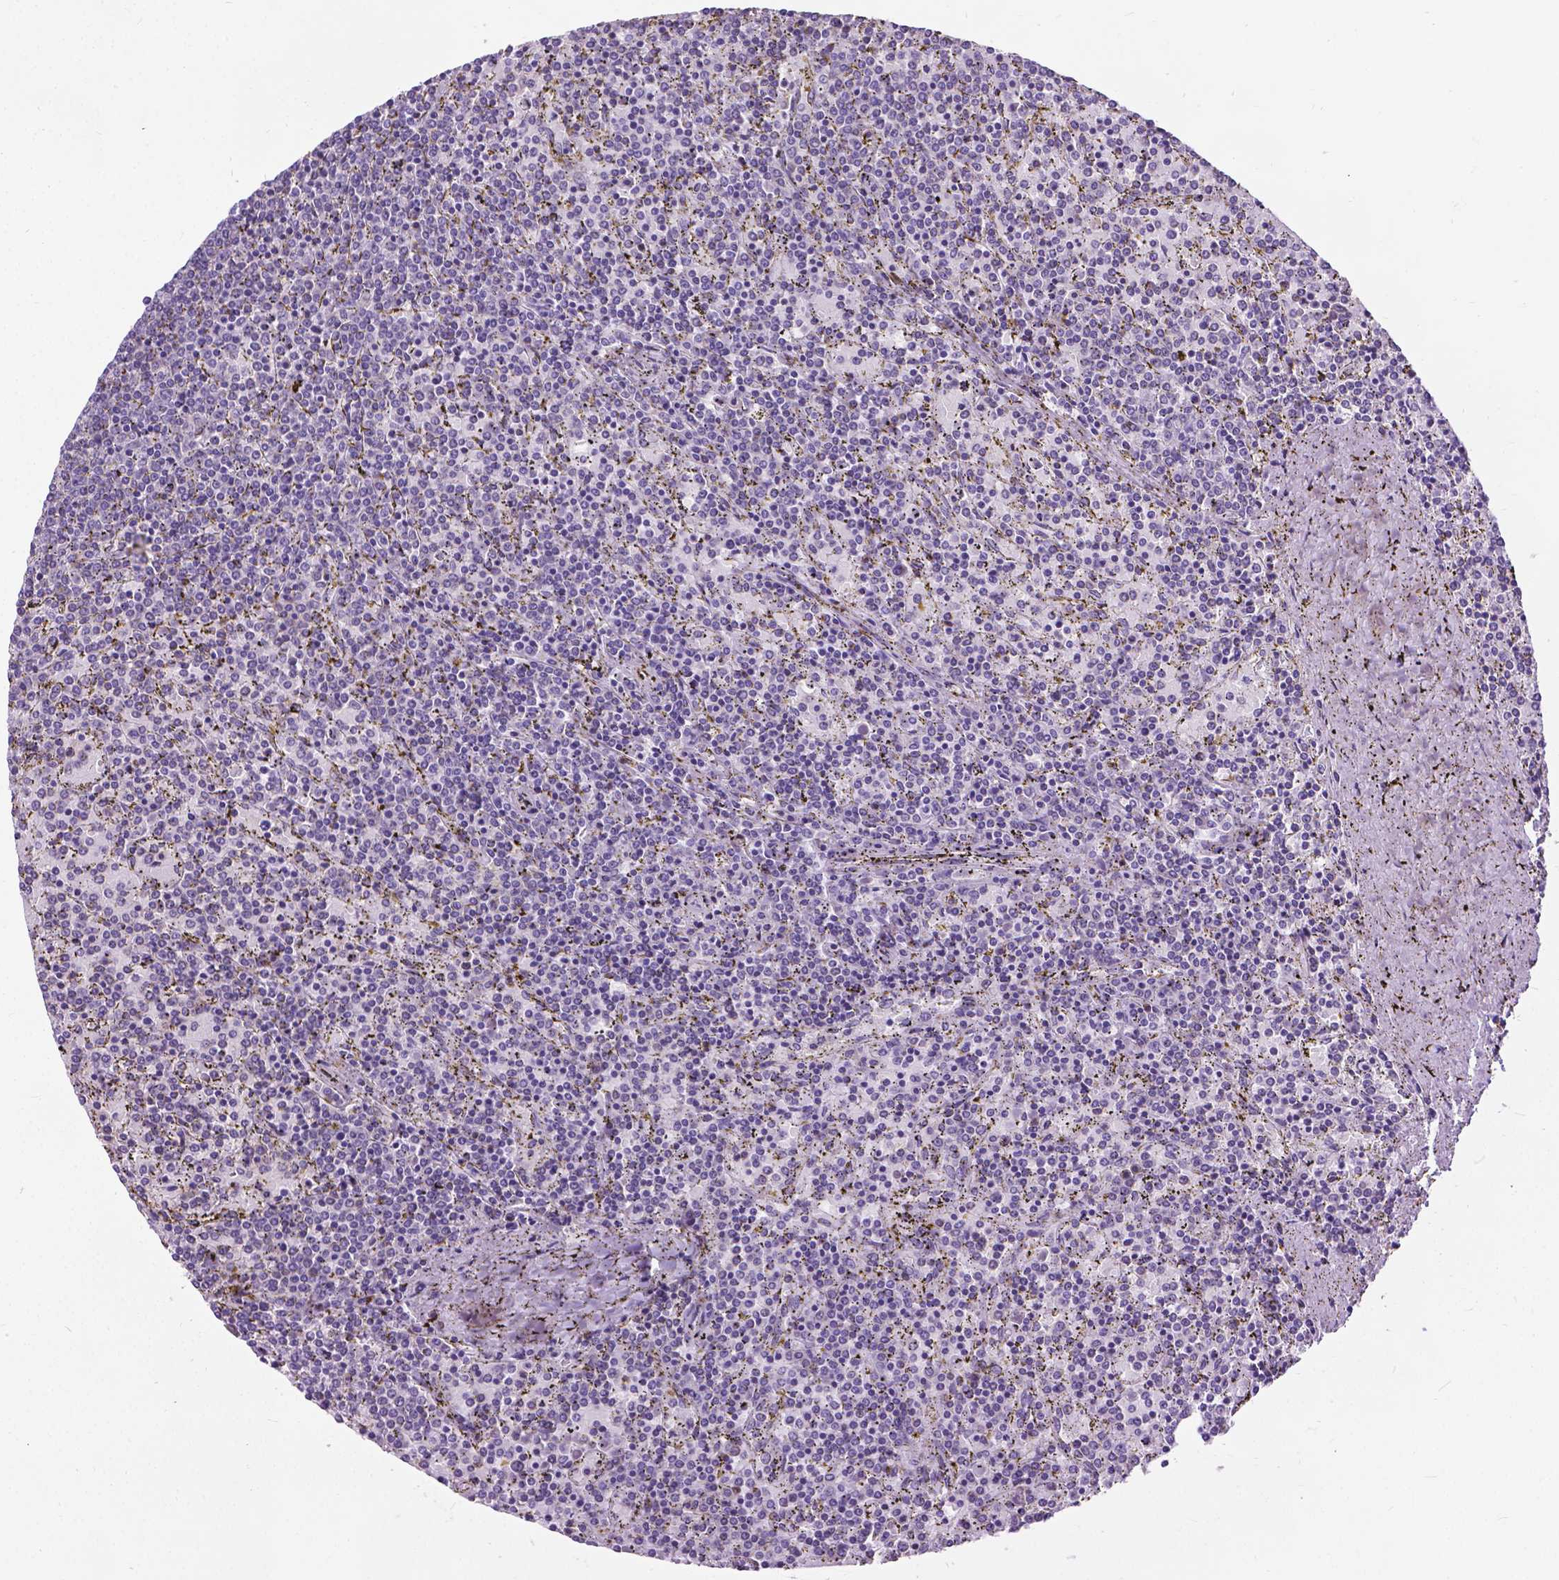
{"staining": {"intensity": "negative", "quantity": "none", "location": "none"}, "tissue": "lymphoma", "cell_type": "Tumor cells", "image_type": "cancer", "snomed": [{"axis": "morphology", "description": "Malignant lymphoma, non-Hodgkin's type, Low grade"}, {"axis": "topography", "description": "Spleen"}], "caption": "A high-resolution micrograph shows immunohistochemistry (IHC) staining of low-grade malignant lymphoma, non-Hodgkin's type, which shows no significant positivity in tumor cells.", "gene": "PROB1", "patient": {"sex": "female", "age": 77}}